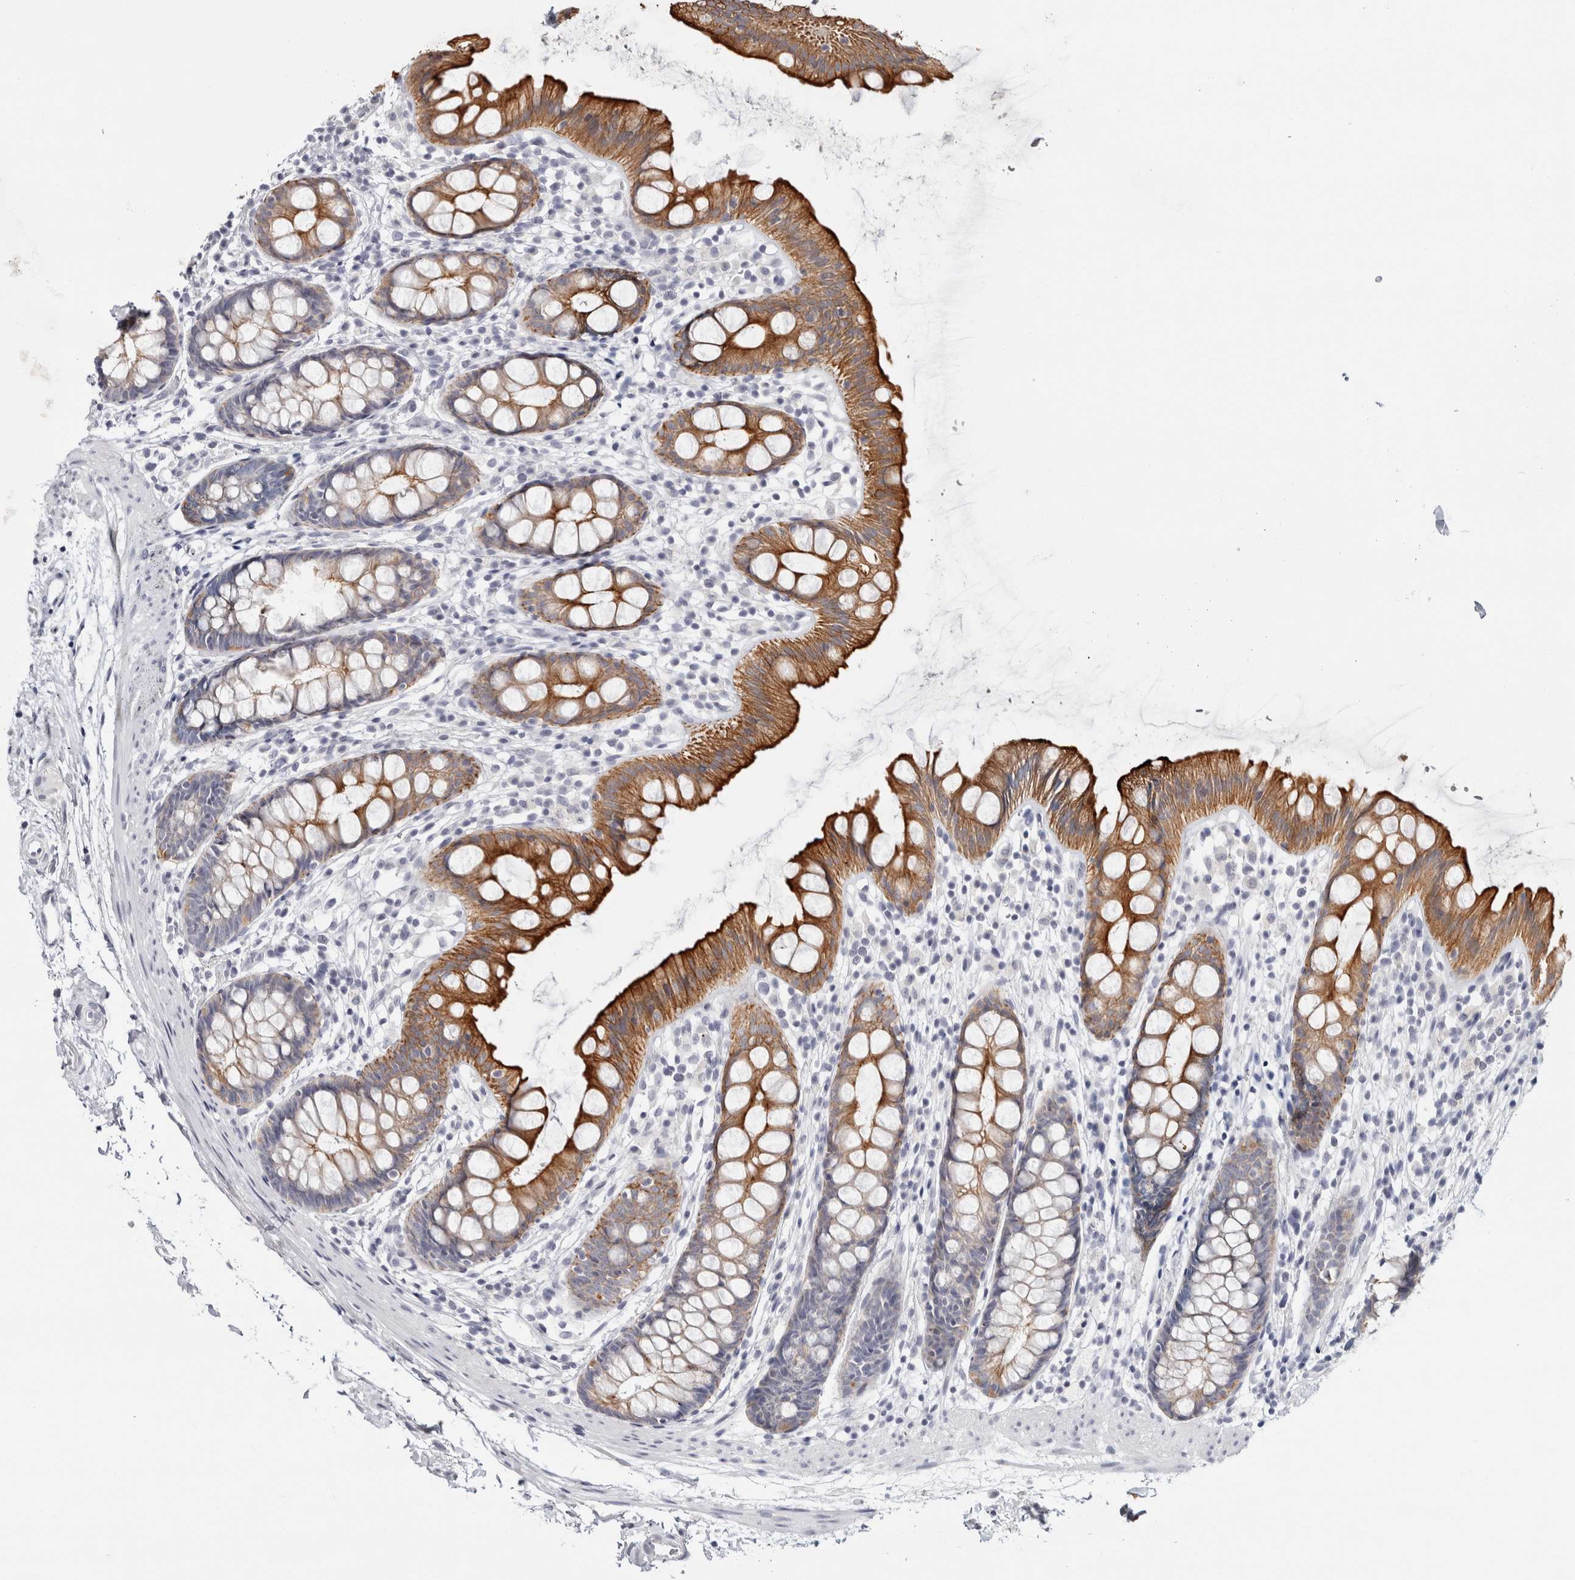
{"staining": {"intensity": "moderate", "quantity": ">75%", "location": "cytoplasmic/membranous"}, "tissue": "rectum", "cell_type": "Glandular cells", "image_type": "normal", "snomed": [{"axis": "morphology", "description": "Normal tissue, NOS"}, {"axis": "topography", "description": "Rectum"}], "caption": "About >75% of glandular cells in normal human rectum demonstrate moderate cytoplasmic/membranous protein positivity as visualized by brown immunohistochemical staining.", "gene": "RPH3AL", "patient": {"sex": "female", "age": 65}}